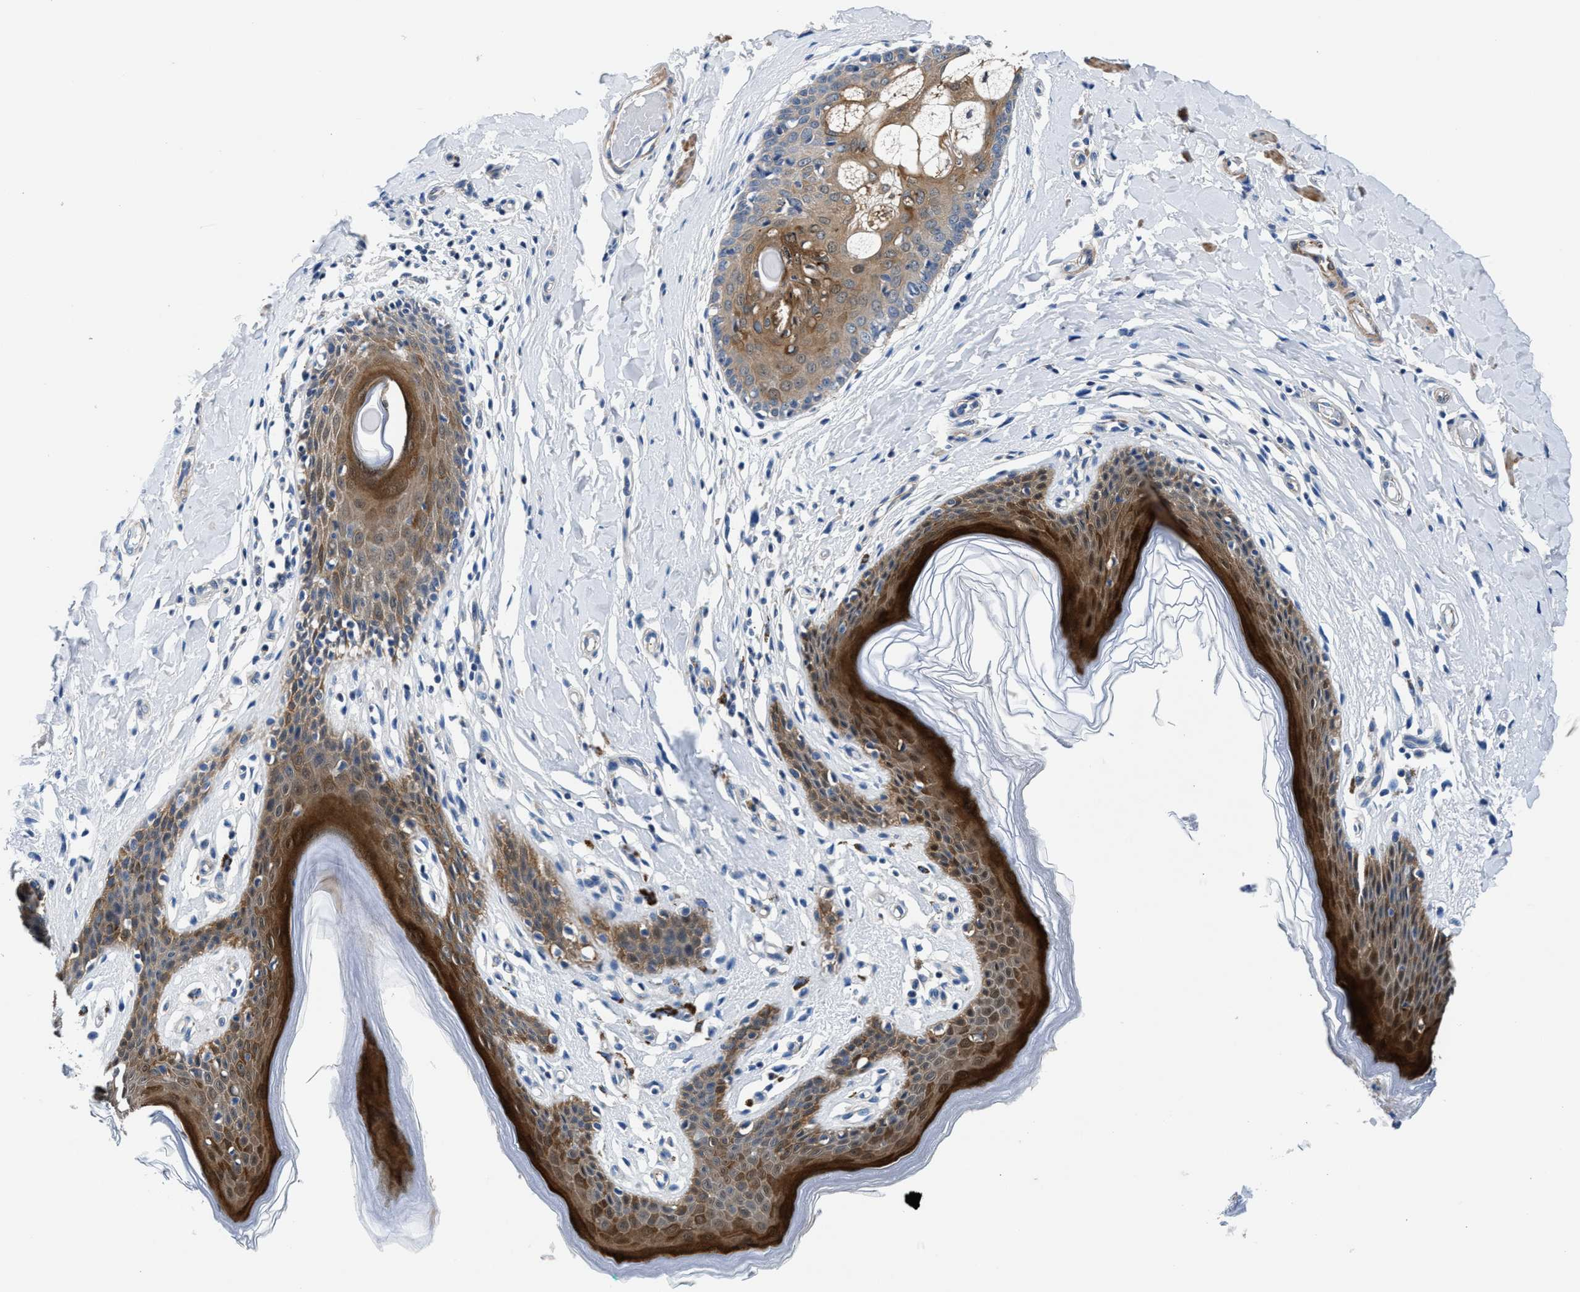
{"staining": {"intensity": "strong", "quantity": "25%-75%", "location": "cytoplasmic/membranous"}, "tissue": "skin", "cell_type": "Epidermal cells", "image_type": "normal", "snomed": [{"axis": "morphology", "description": "Normal tissue, NOS"}, {"axis": "topography", "description": "Vulva"}], "caption": "An IHC micrograph of benign tissue is shown. Protein staining in brown shows strong cytoplasmic/membranous positivity in skin within epidermal cells. (Stains: DAB in brown, nuclei in blue, Microscopy: brightfield microscopy at high magnification).", "gene": "PARG", "patient": {"sex": "female", "age": 66}}